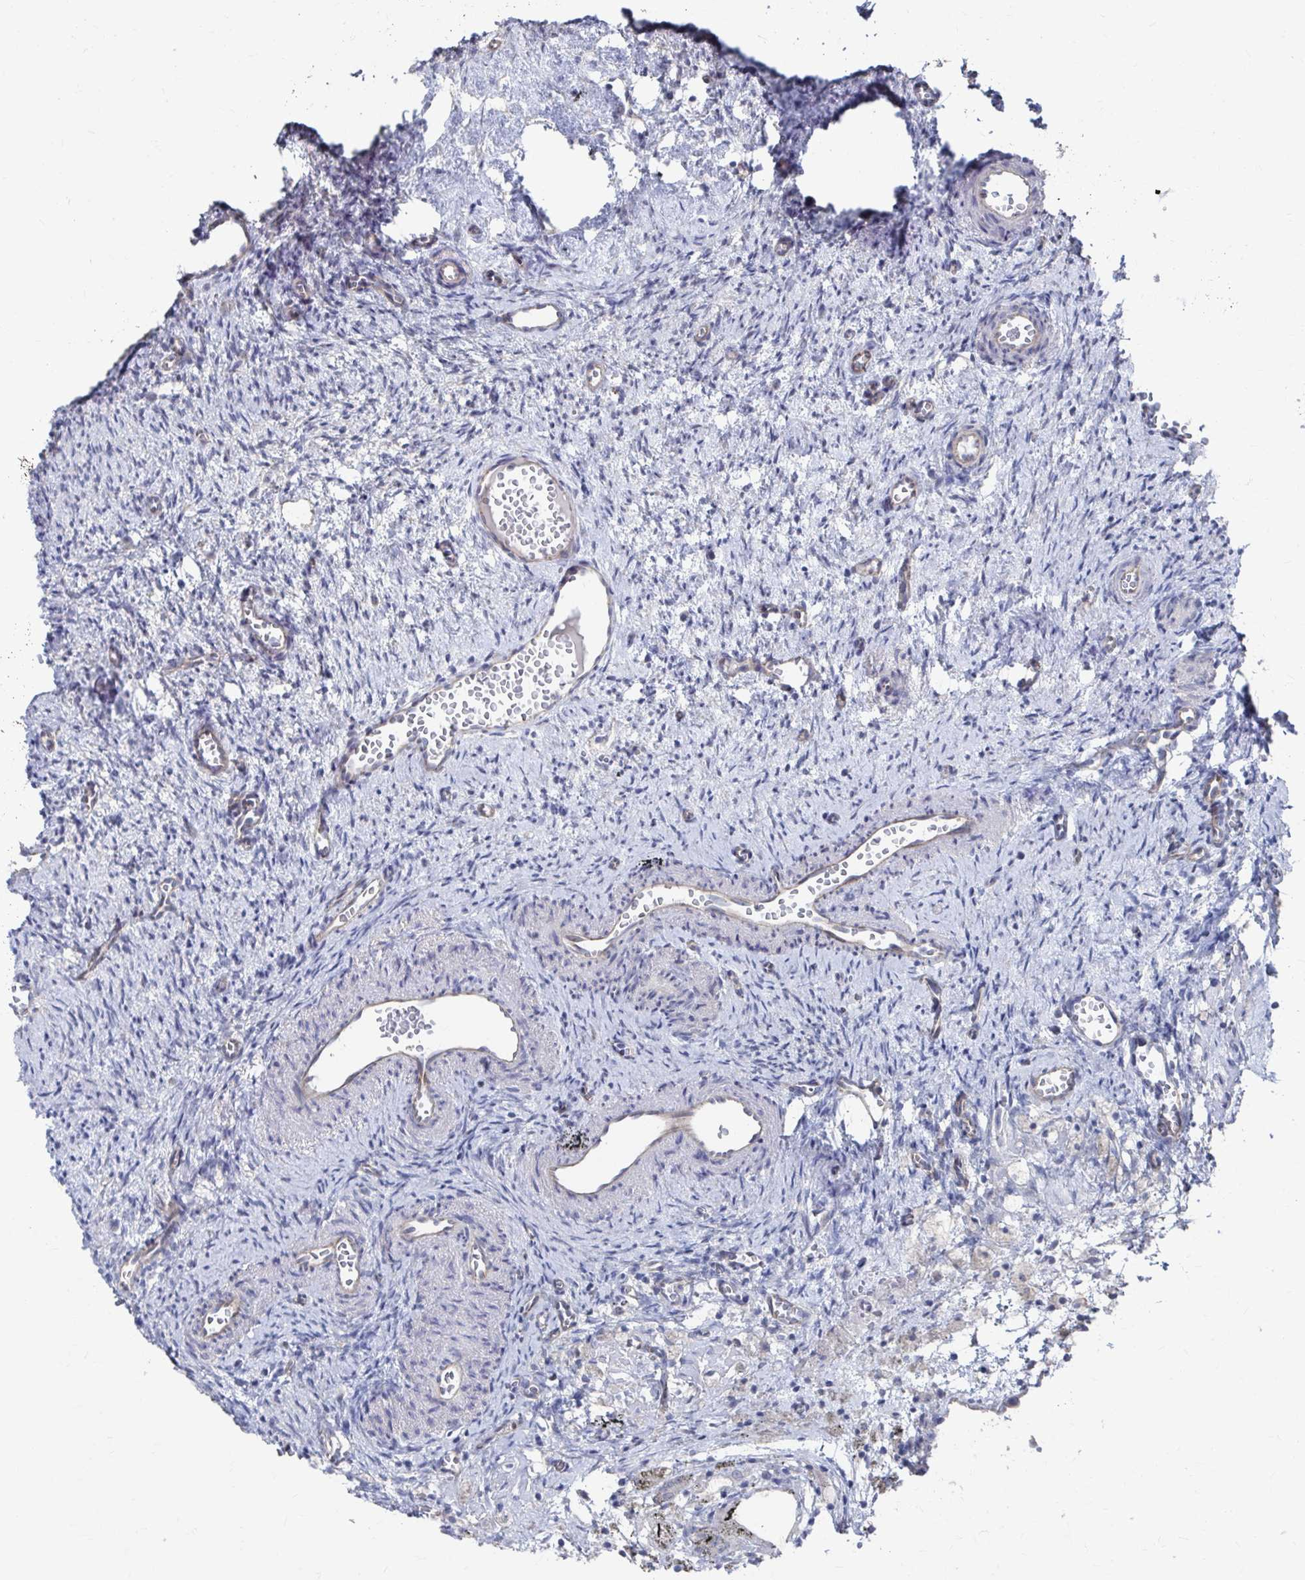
{"staining": {"intensity": "negative", "quantity": "none", "location": "none"}, "tissue": "ovary", "cell_type": "Ovarian stroma cells", "image_type": "normal", "snomed": [{"axis": "morphology", "description": "Normal tissue, NOS"}, {"axis": "topography", "description": "Ovary"}], "caption": "The micrograph exhibits no staining of ovarian stroma cells in normal ovary. The staining is performed using DAB (3,3'-diaminobenzidine) brown chromogen with nuclei counter-stained in using hematoxylin.", "gene": "PLEKHG7", "patient": {"sex": "female", "age": 41}}